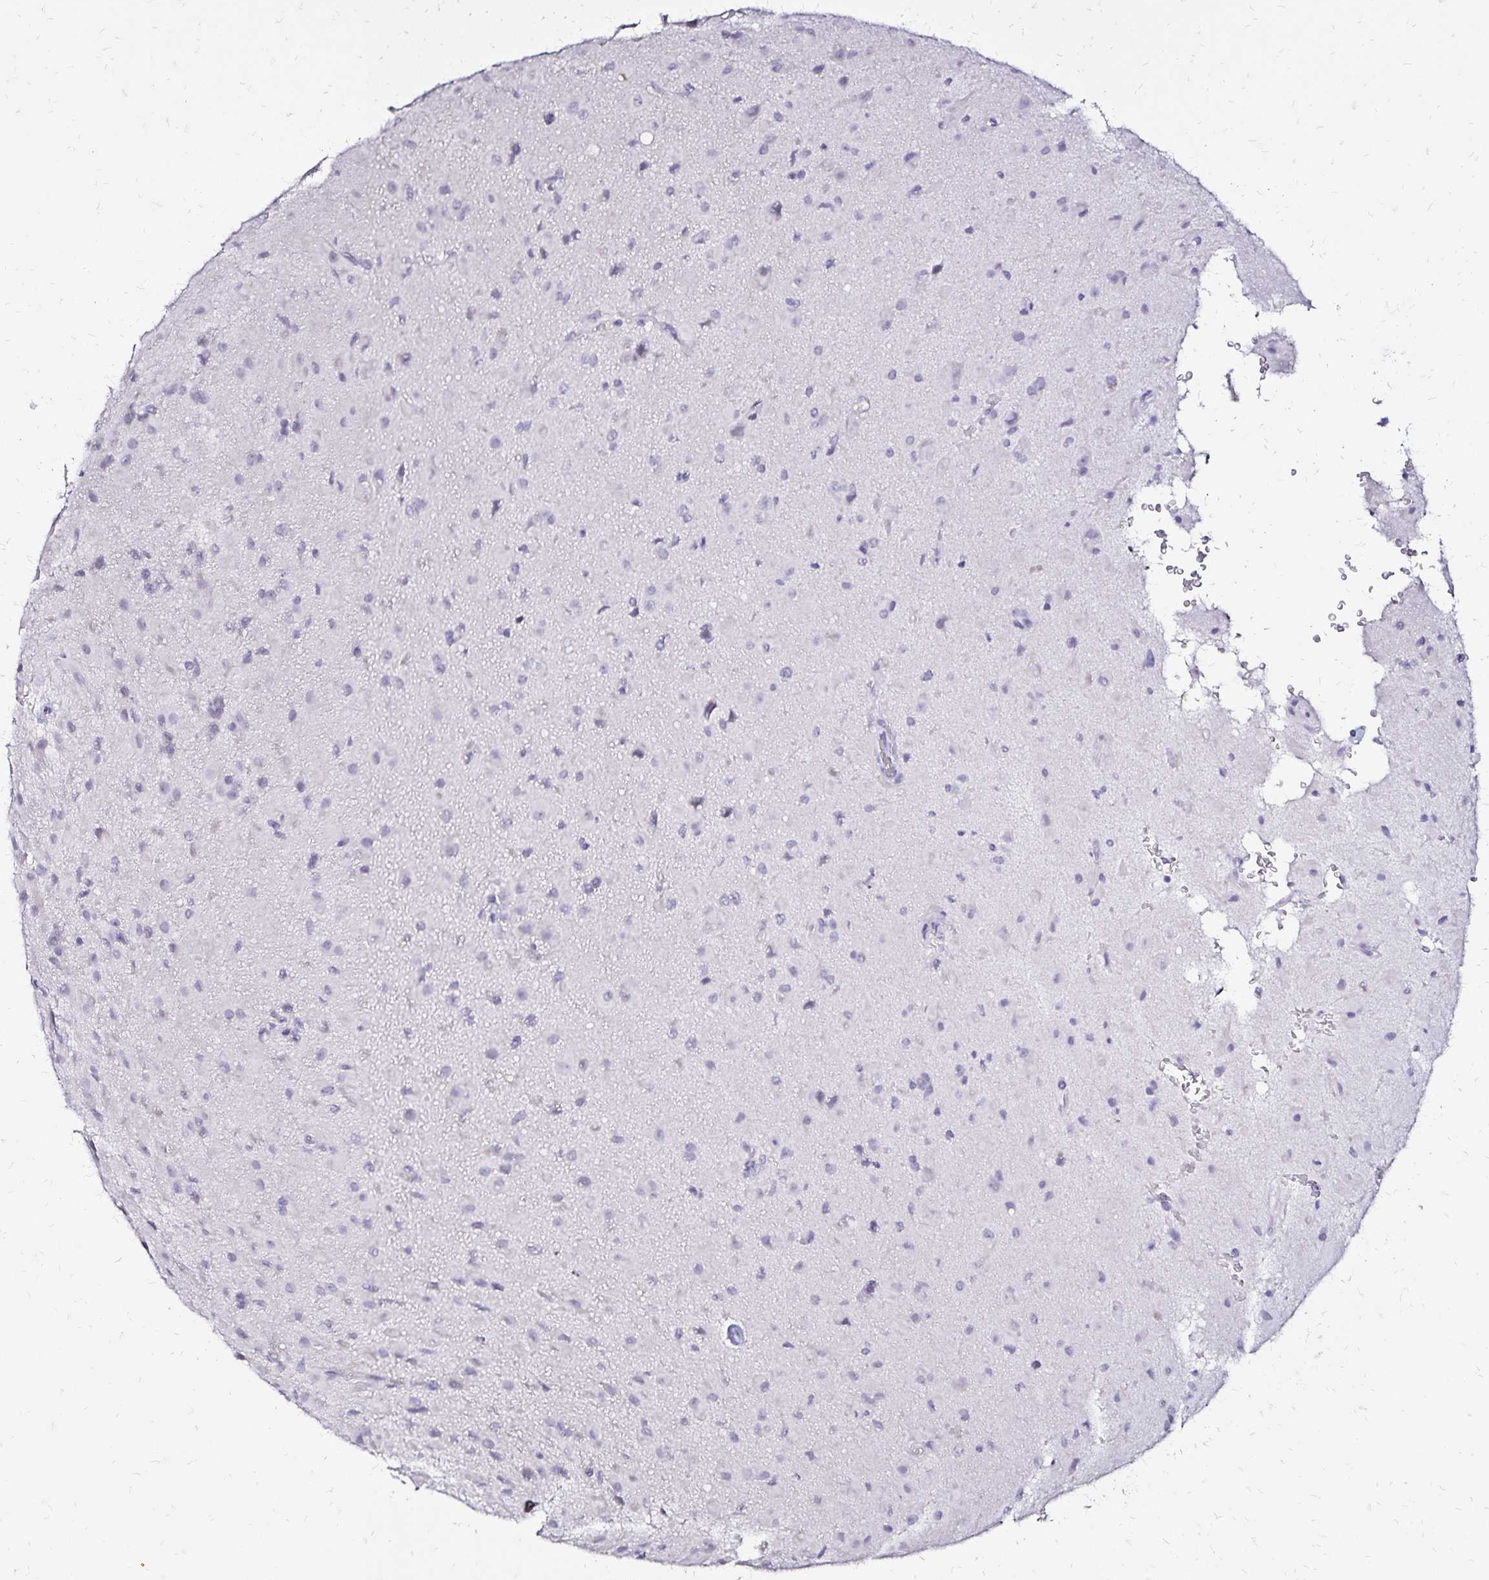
{"staining": {"intensity": "negative", "quantity": "none", "location": "none"}, "tissue": "glioma", "cell_type": "Tumor cells", "image_type": "cancer", "snomed": [{"axis": "morphology", "description": "Glioma, malignant, Low grade"}, {"axis": "topography", "description": "Brain"}], "caption": "IHC photomicrograph of glioma stained for a protein (brown), which shows no staining in tumor cells. (Stains: DAB (3,3'-diaminobenzidine) immunohistochemistry (IHC) with hematoxylin counter stain, Microscopy: brightfield microscopy at high magnification).", "gene": "SLC5A1", "patient": {"sex": "male", "age": 58}}